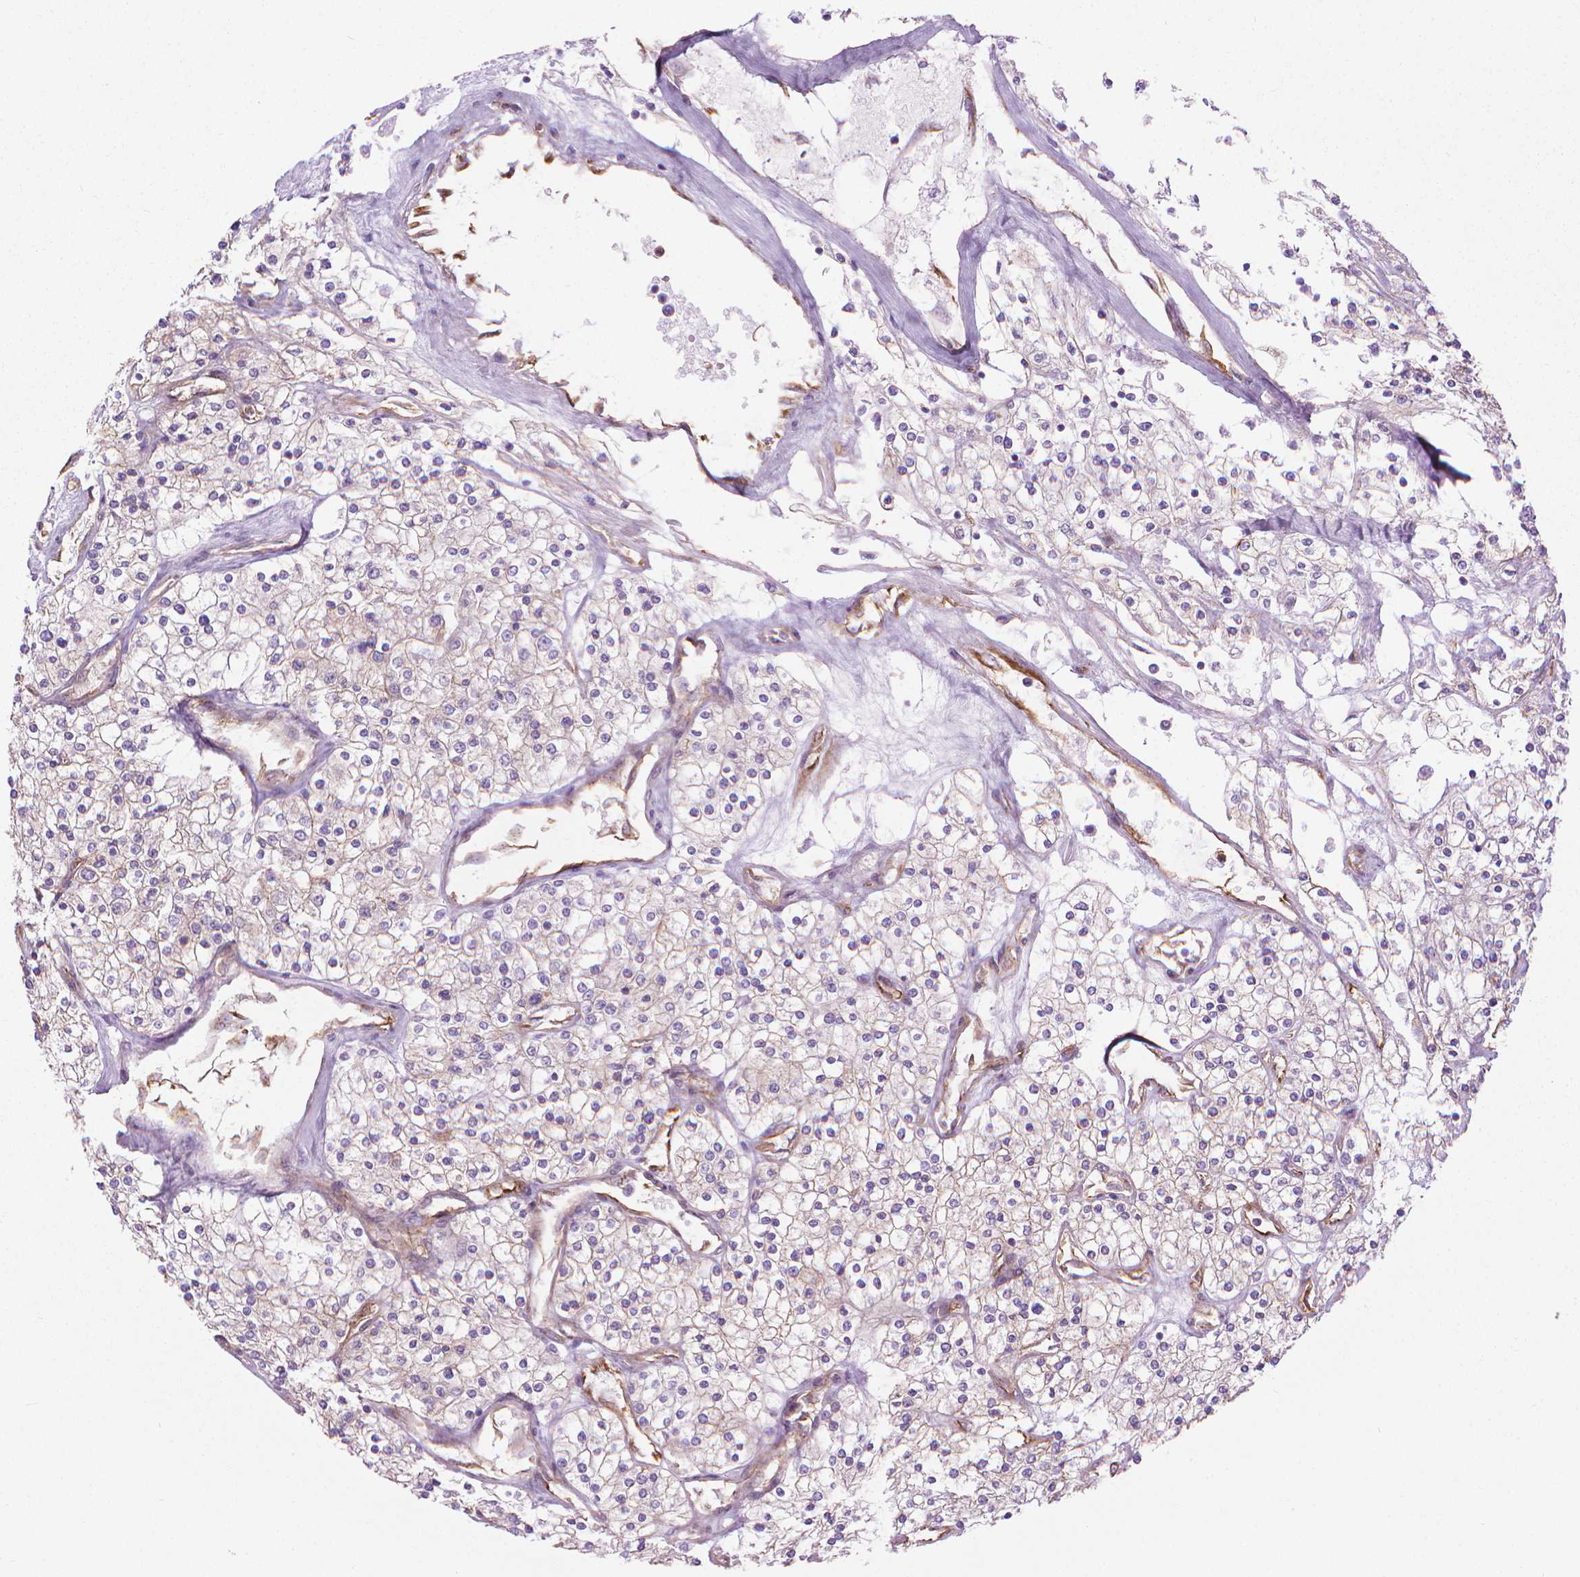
{"staining": {"intensity": "weak", "quantity": "<25%", "location": "cytoplasmic/membranous"}, "tissue": "renal cancer", "cell_type": "Tumor cells", "image_type": "cancer", "snomed": [{"axis": "morphology", "description": "Adenocarcinoma, NOS"}, {"axis": "topography", "description": "Kidney"}], "caption": "Tumor cells show no significant protein expression in adenocarcinoma (renal).", "gene": "TENT5A", "patient": {"sex": "male", "age": 80}}